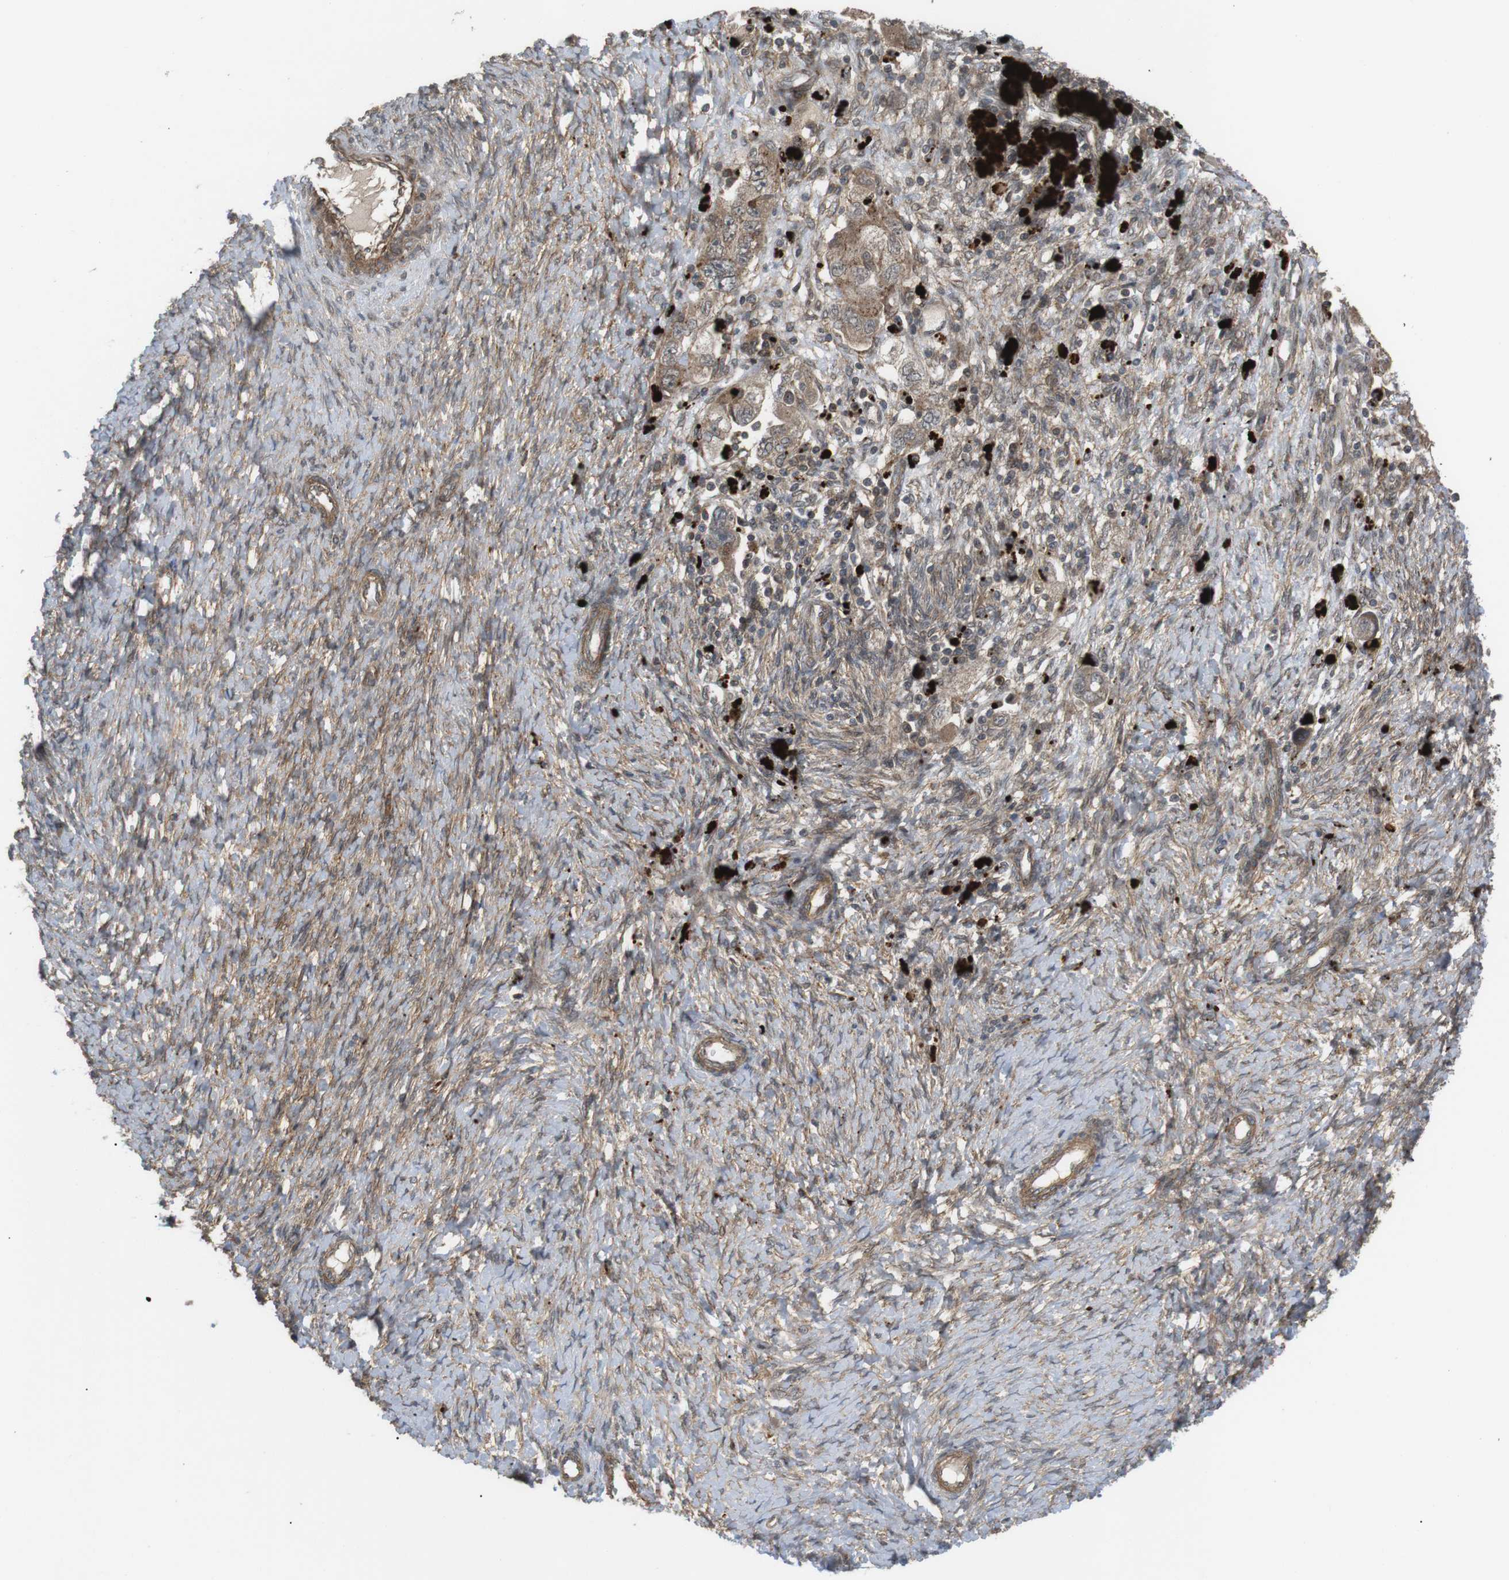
{"staining": {"intensity": "moderate", "quantity": ">75%", "location": "cytoplasmic/membranous"}, "tissue": "ovarian cancer", "cell_type": "Tumor cells", "image_type": "cancer", "snomed": [{"axis": "morphology", "description": "Carcinoma, NOS"}, {"axis": "morphology", "description": "Cystadenocarcinoma, serous, NOS"}, {"axis": "topography", "description": "Ovary"}], "caption": "Immunohistochemical staining of ovarian serous cystadenocarcinoma exhibits medium levels of moderate cytoplasmic/membranous protein staining in about >75% of tumor cells.", "gene": "KANK2", "patient": {"sex": "female", "age": 69}}